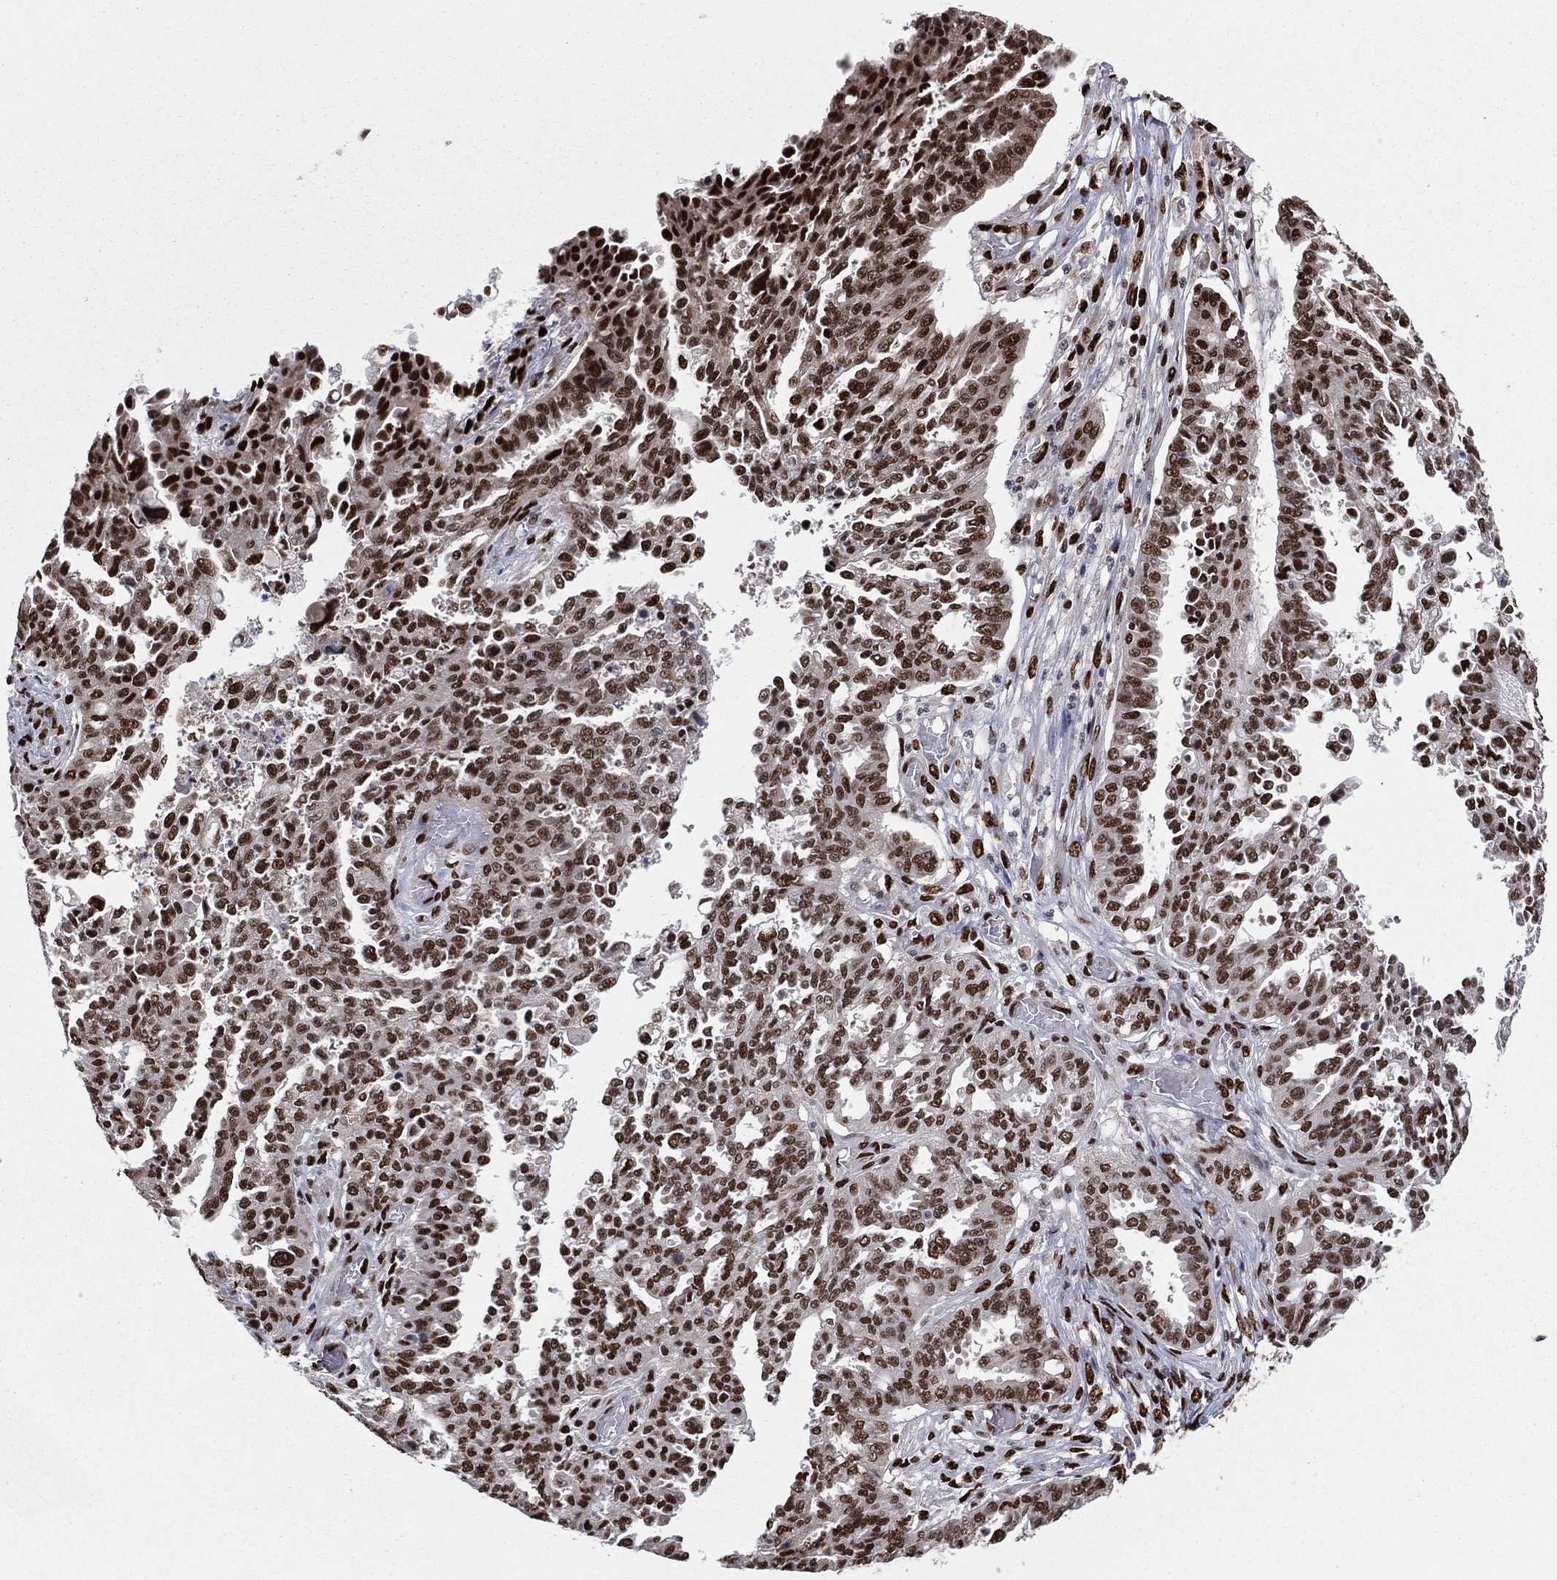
{"staining": {"intensity": "strong", "quantity": ">75%", "location": "nuclear"}, "tissue": "ovarian cancer", "cell_type": "Tumor cells", "image_type": "cancer", "snomed": [{"axis": "morphology", "description": "Cystadenocarcinoma, serous, NOS"}, {"axis": "topography", "description": "Ovary"}], "caption": "IHC micrograph of neoplastic tissue: serous cystadenocarcinoma (ovarian) stained using immunohistochemistry (IHC) displays high levels of strong protein expression localized specifically in the nuclear of tumor cells, appearing as a nuclear brown color.", "gene": "TP53BP1", "patient": {"sex": "female", "age": 67}}